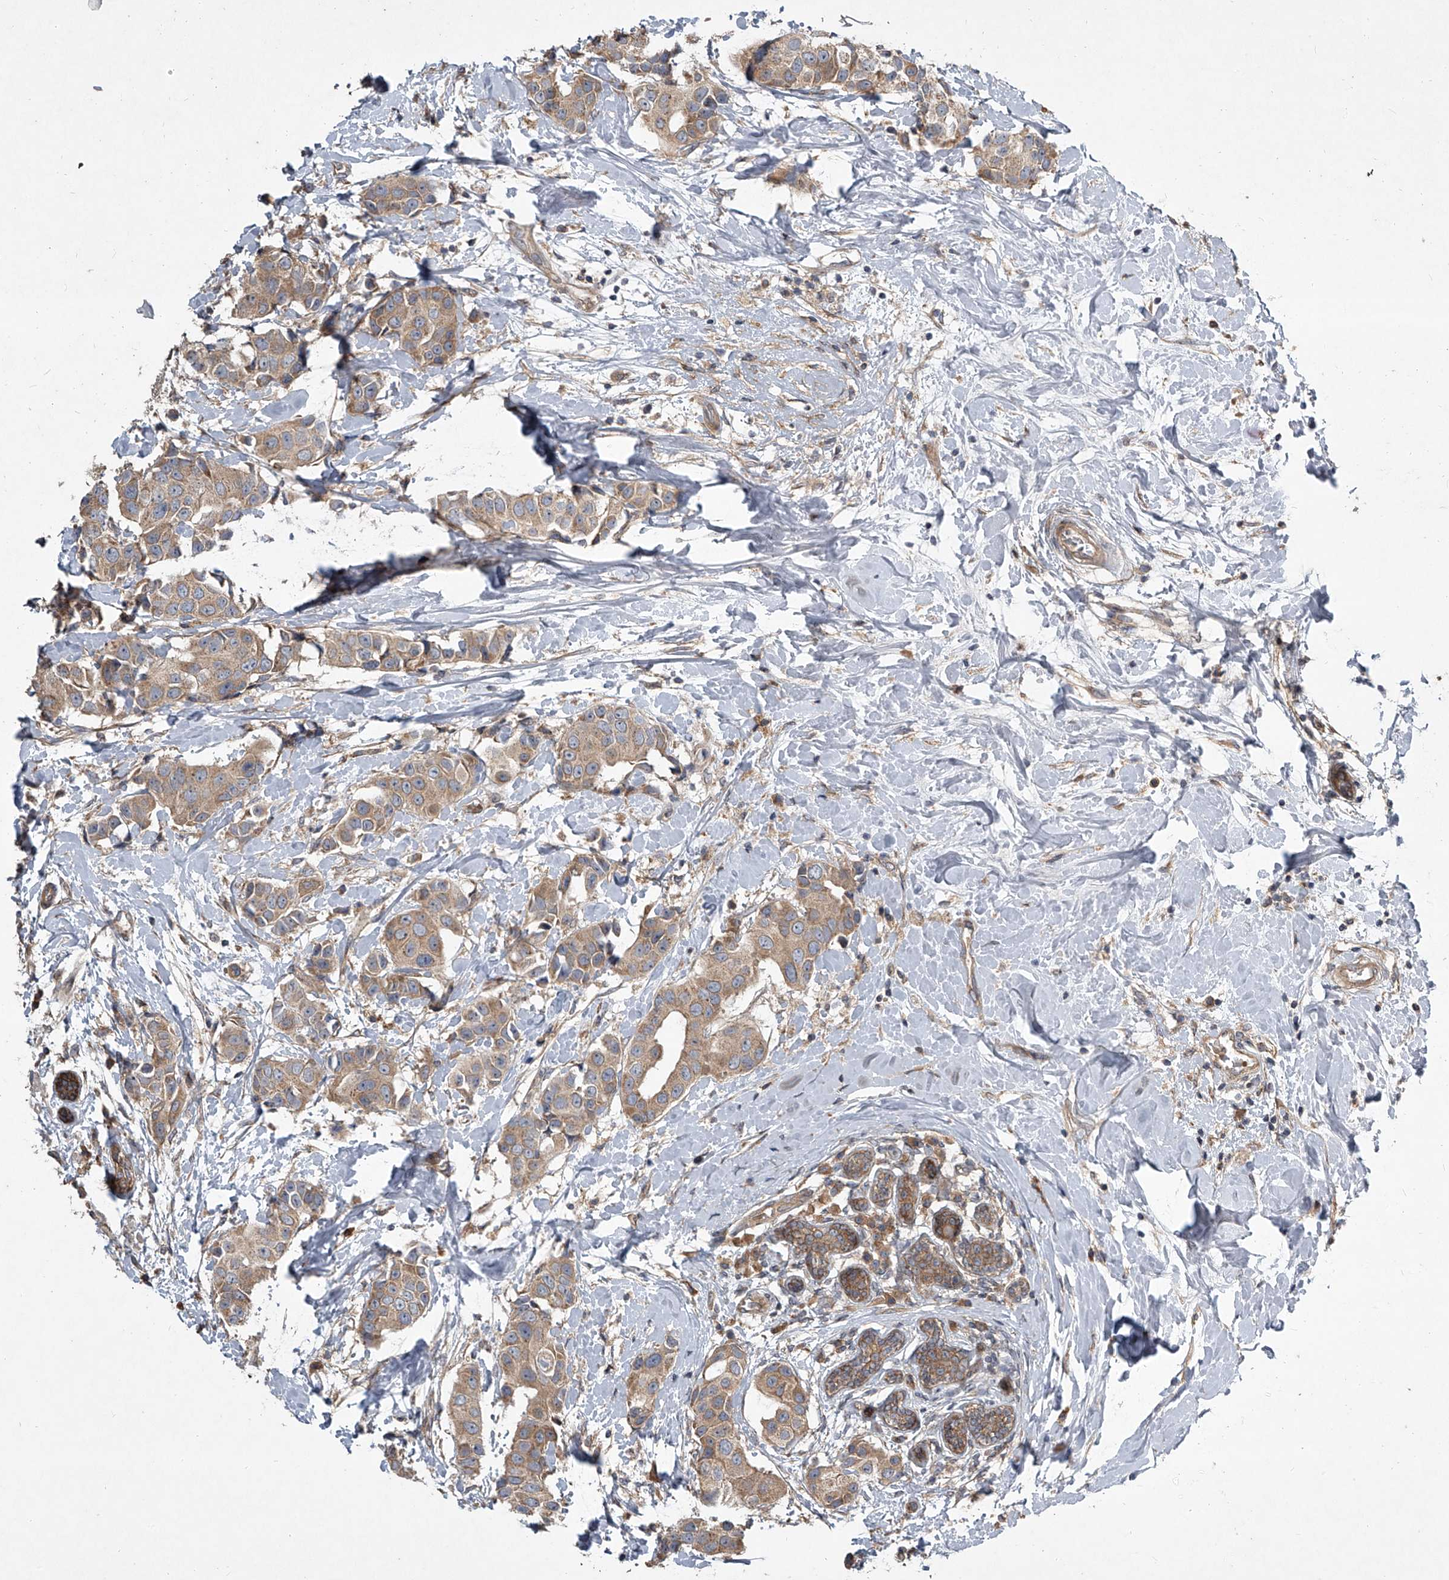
{"staining": {"intensity": "moderate", "quantity": ">75%", "location": "cytoplasmic/membranous"}, "tissue": "breast cancer", "cell_type": "Tumor cells", "image_type": "cancer", "snomed": [{"axis": "morphology", "description": "Normal tissue, NOS"}, {"axis": "morphology", "description": "Duct carcinoma"}, {"axis": "topography", "description": "Breast"}], "caption": "IHC of human breast intraductal carcinoma demonstrates medium levels of moderate cytoplasmic/membranous staining in approximately >75% of tumor cells.", "gene": "EVA1C", "patient": {"sex": "female", "age": 39}}